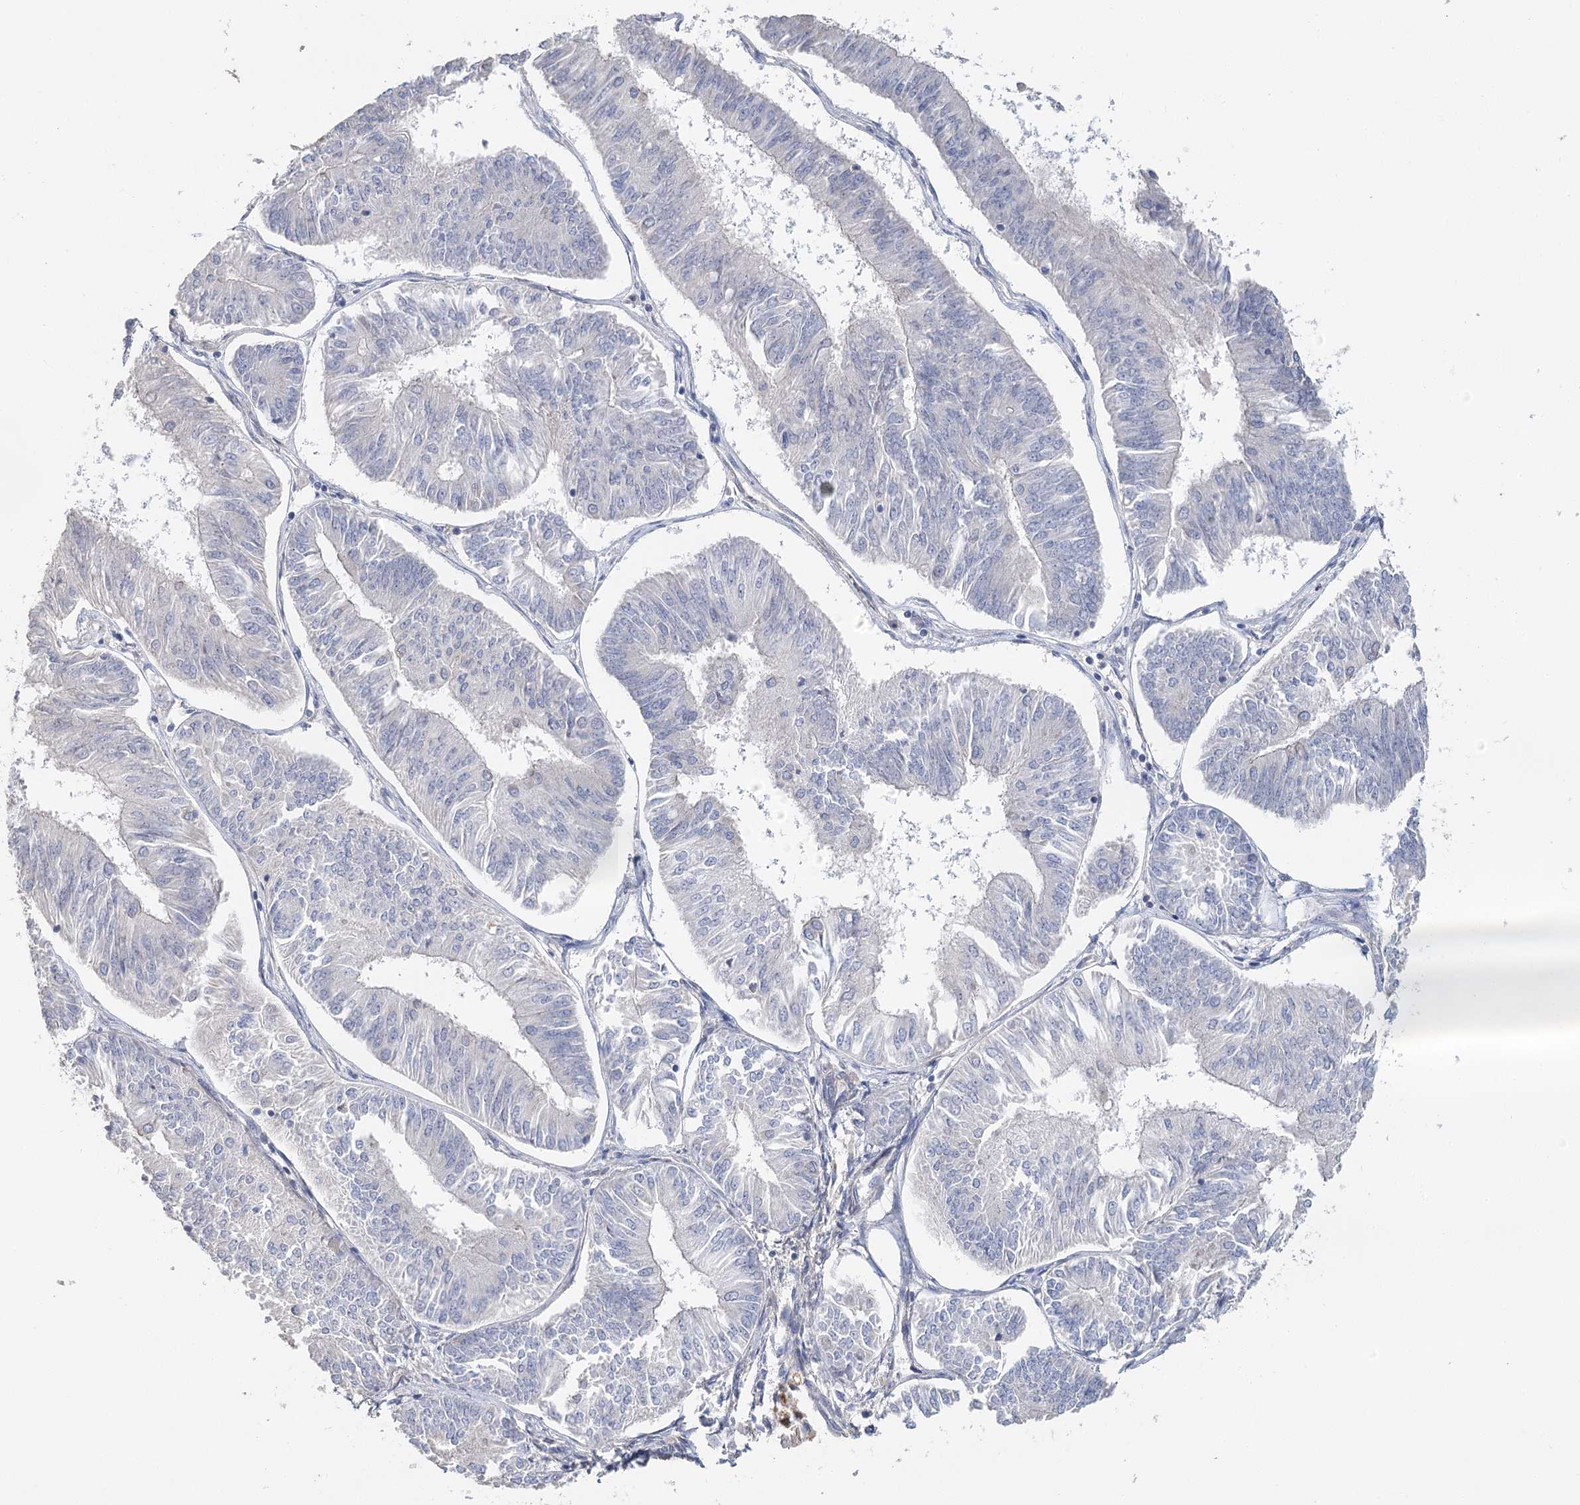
{"staining": {"intensity": "negative", "quantity": "none", "location": "none"}, "tissue": "endometrial cancer", "cell_type": "Tumor cells", "image_type": "cancer", "snomed": [{"axis": "morphology", "description": "Adenocarcinoma, NOS"}, {"axis": "topography", "description": "Endometrium"}], "caption": "Human endometrial cancer stained for a protein using immunohistochemistry (IHC) shows no staining in tumor cells.", "gene": "EPB41L5", "patient": {"sex": "female", "age": 58}}